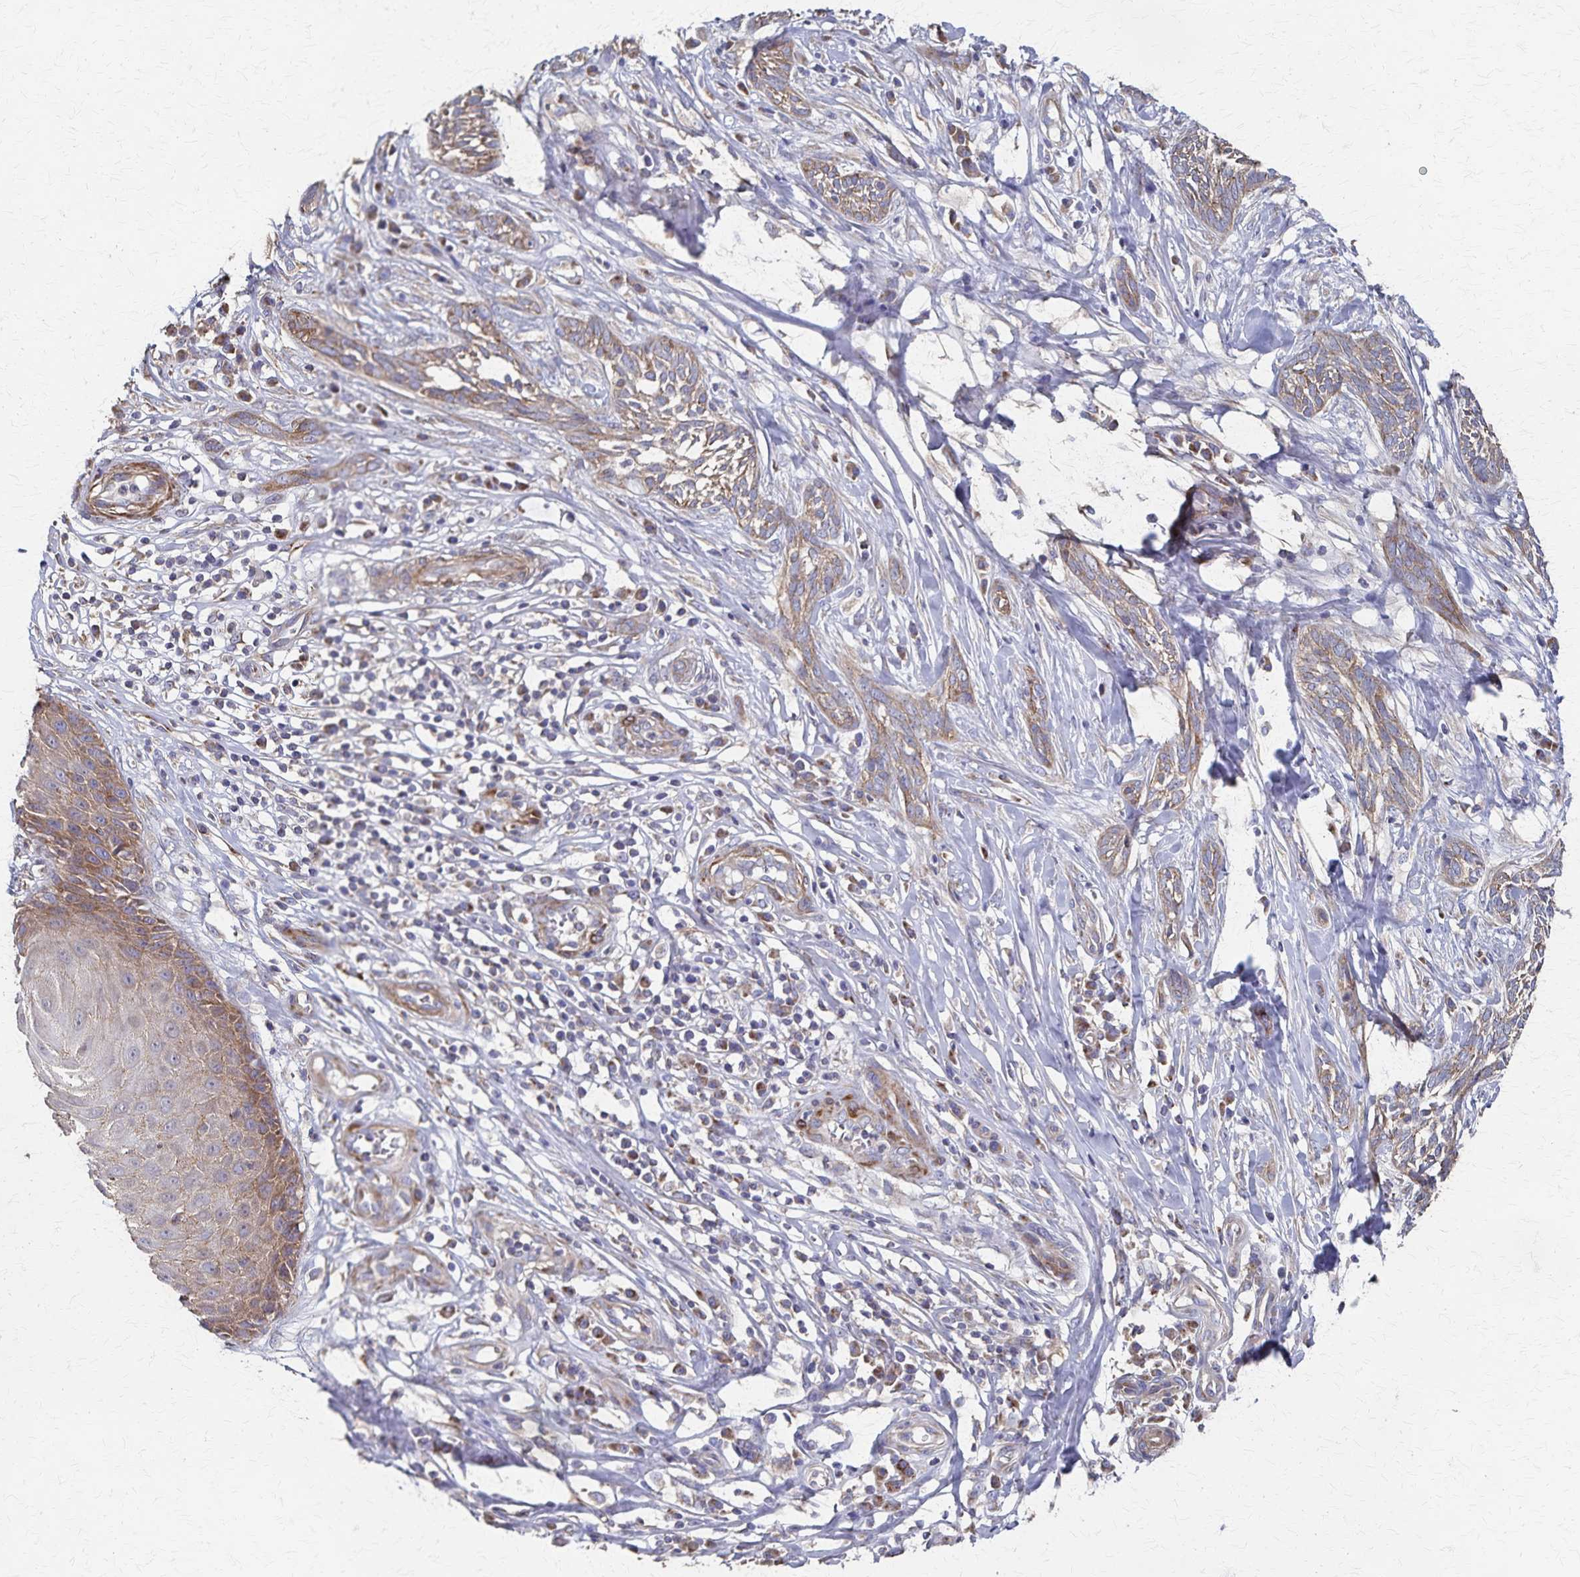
{"staining": {"intensity": "weak", "quantity": ">75%", "location": "cytoplasmic/membranous"}, "tissue": "skin cancer", "cell_type": "Tumor cells", "image_type": "cancer", "snomed": [{"axis": "morphology", "description": "Basal cell carcinoma"}, {"axis": "topography", "description": "Skin"}, {"axis": "topography", "description": "Skin, foot"}], "caption": "Skin cancer (basal cell carcinoma) tissue displays weak cytoplasmic/membranous expression in about >75% of tumor cells", "gene": "PGAP2", "patient": {"sex": "female", "age": 86}}